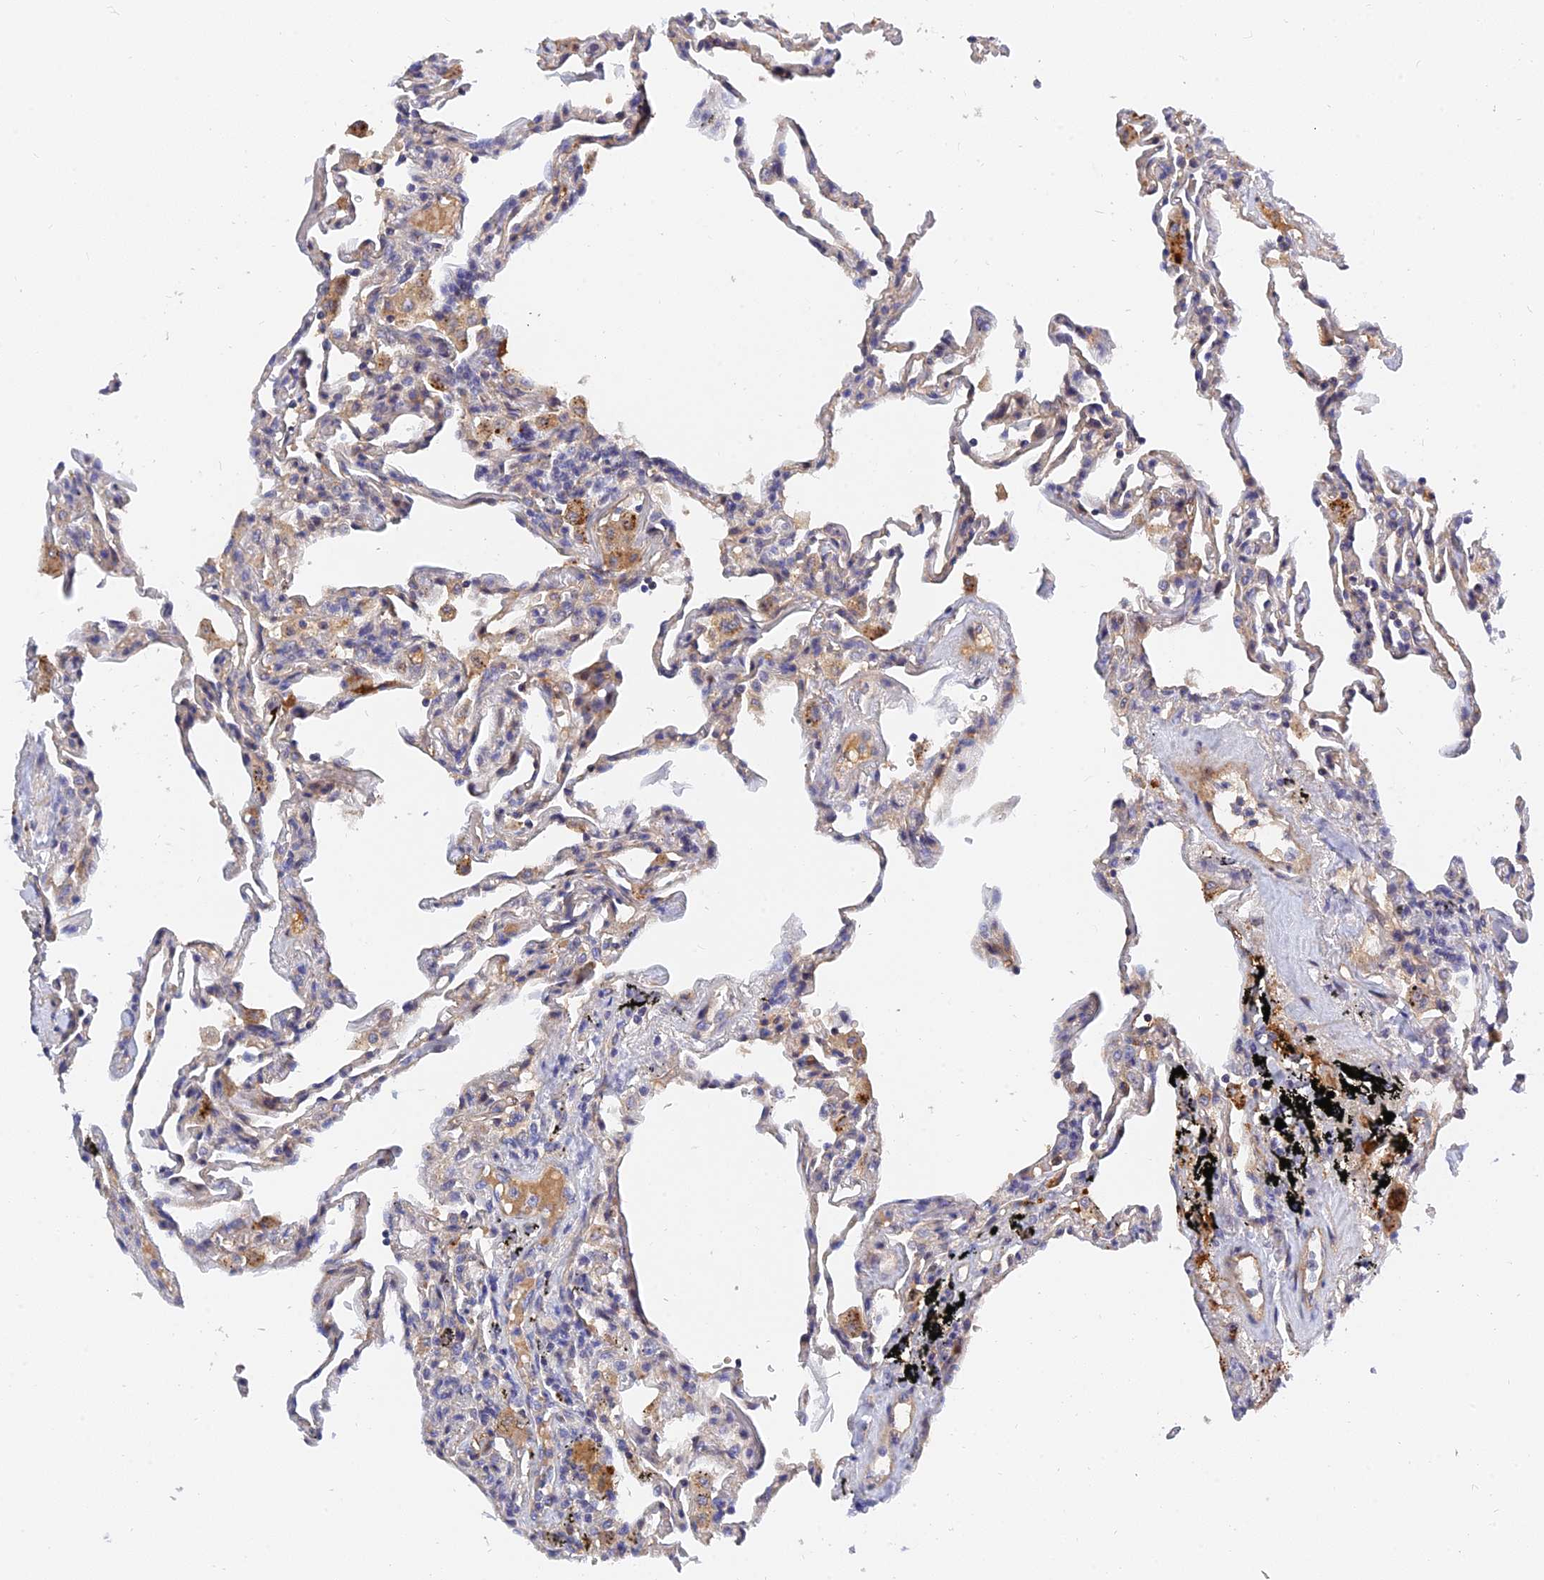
{"staining": {"intensity": "negative", "quantity": "none", "location": "none"}, "tissue": "lung", "cell_type": "Alveolar cells", "image_type": "normal", "snomed": [{"axis": "morphology", "description": "Normal tissue, NOS"}, {"axis": "topography", "description": "Lung"}], "caption": "Image shows no significant protein staining in alveolar cells of benign lung. (DAB immunohistochemistry (IHC) with hematoxylin counter stain).", "gene": "MRPL35", "patient": {"sex": "male", "age": 59}}